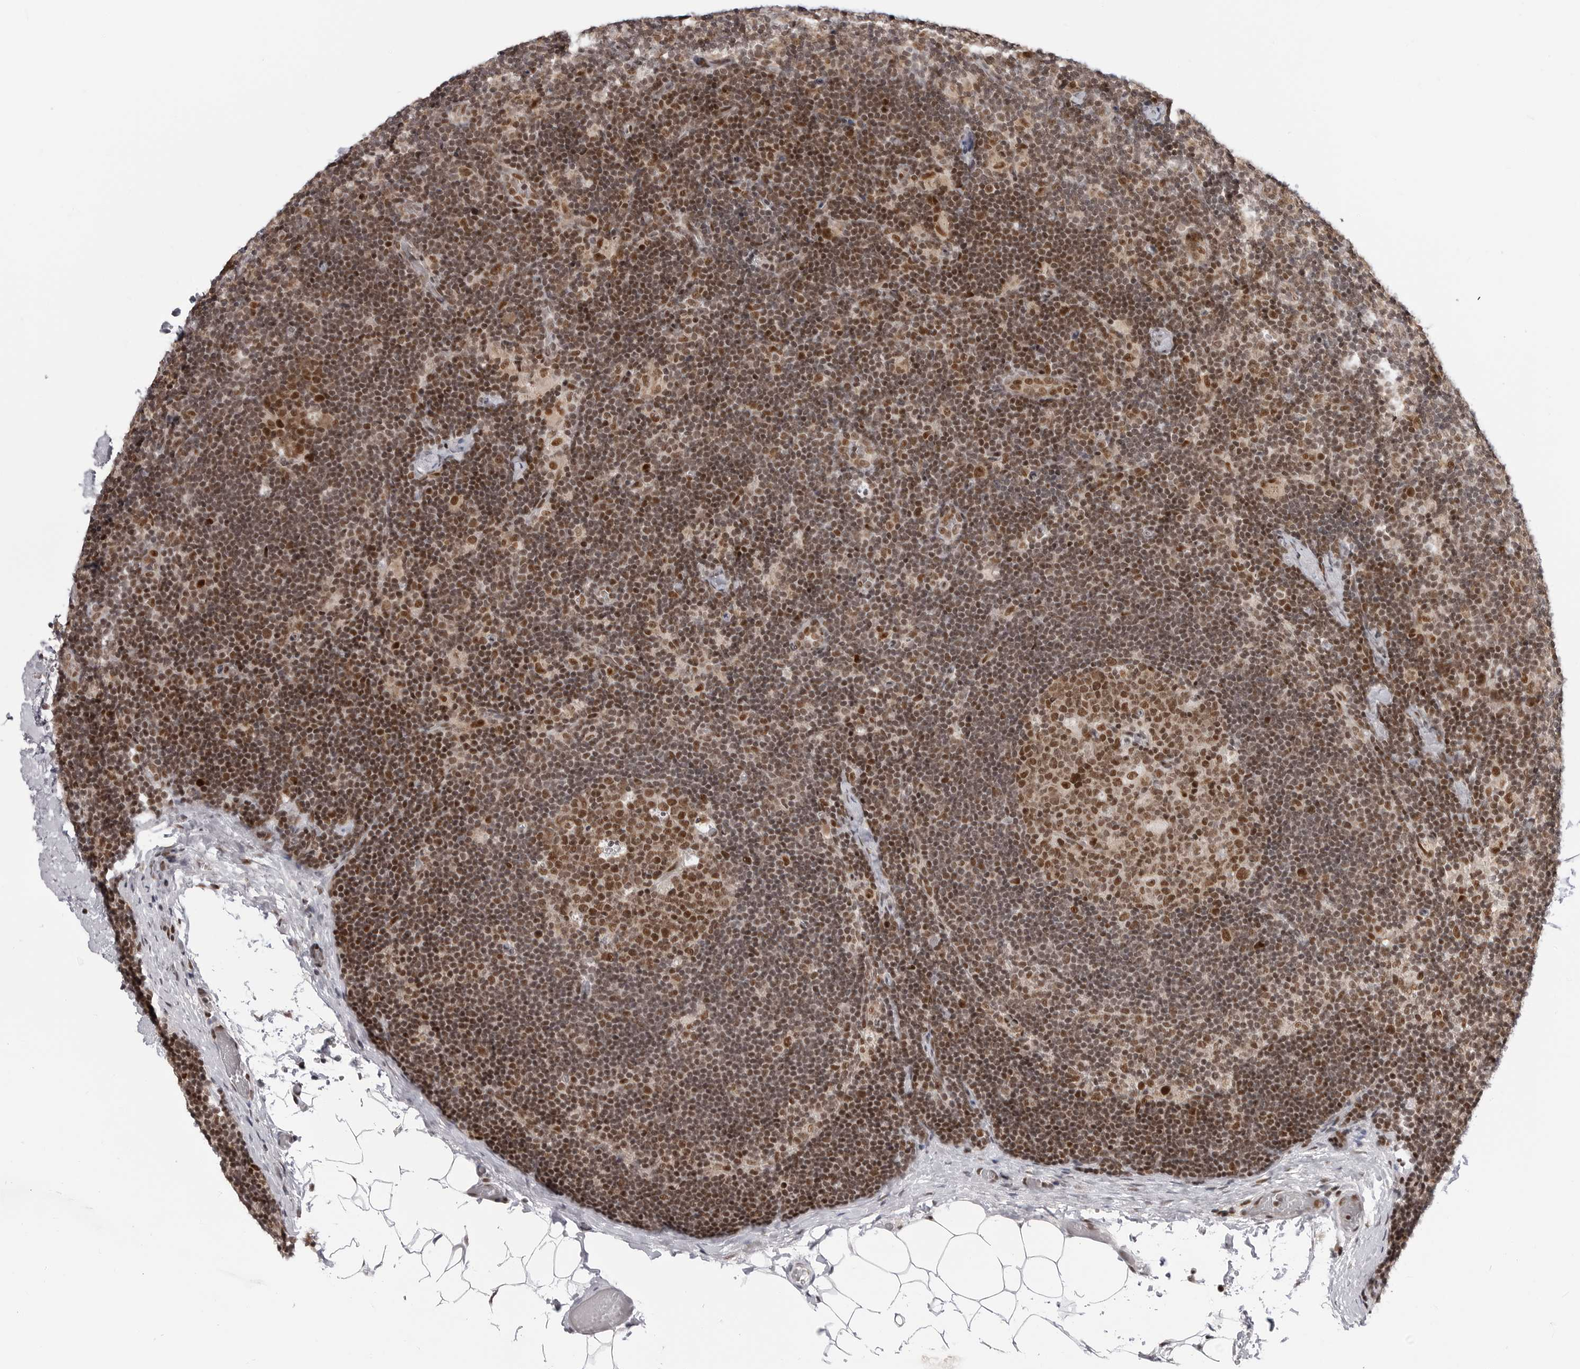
{"staining": {"intensity": "moderate", "quantity": ">75%", "location": "nuclear"}, "tissue": "lymph node", "cell_type": "Germinal center cells", "image_type": "normal", "snomed": [{"axis": "morphology", "description": "Normal tissue, NOS"}, {"axis": "topography", "description": "Lymph node"}], "caption": "This histopathology image shows immunohistochemistry staining of benign lymph node, with medium moderate nuclear expression in approximately >75% of germinal center cells.", "gene": "C8orf33", "patient": {"sex": "female", "age": 22}}